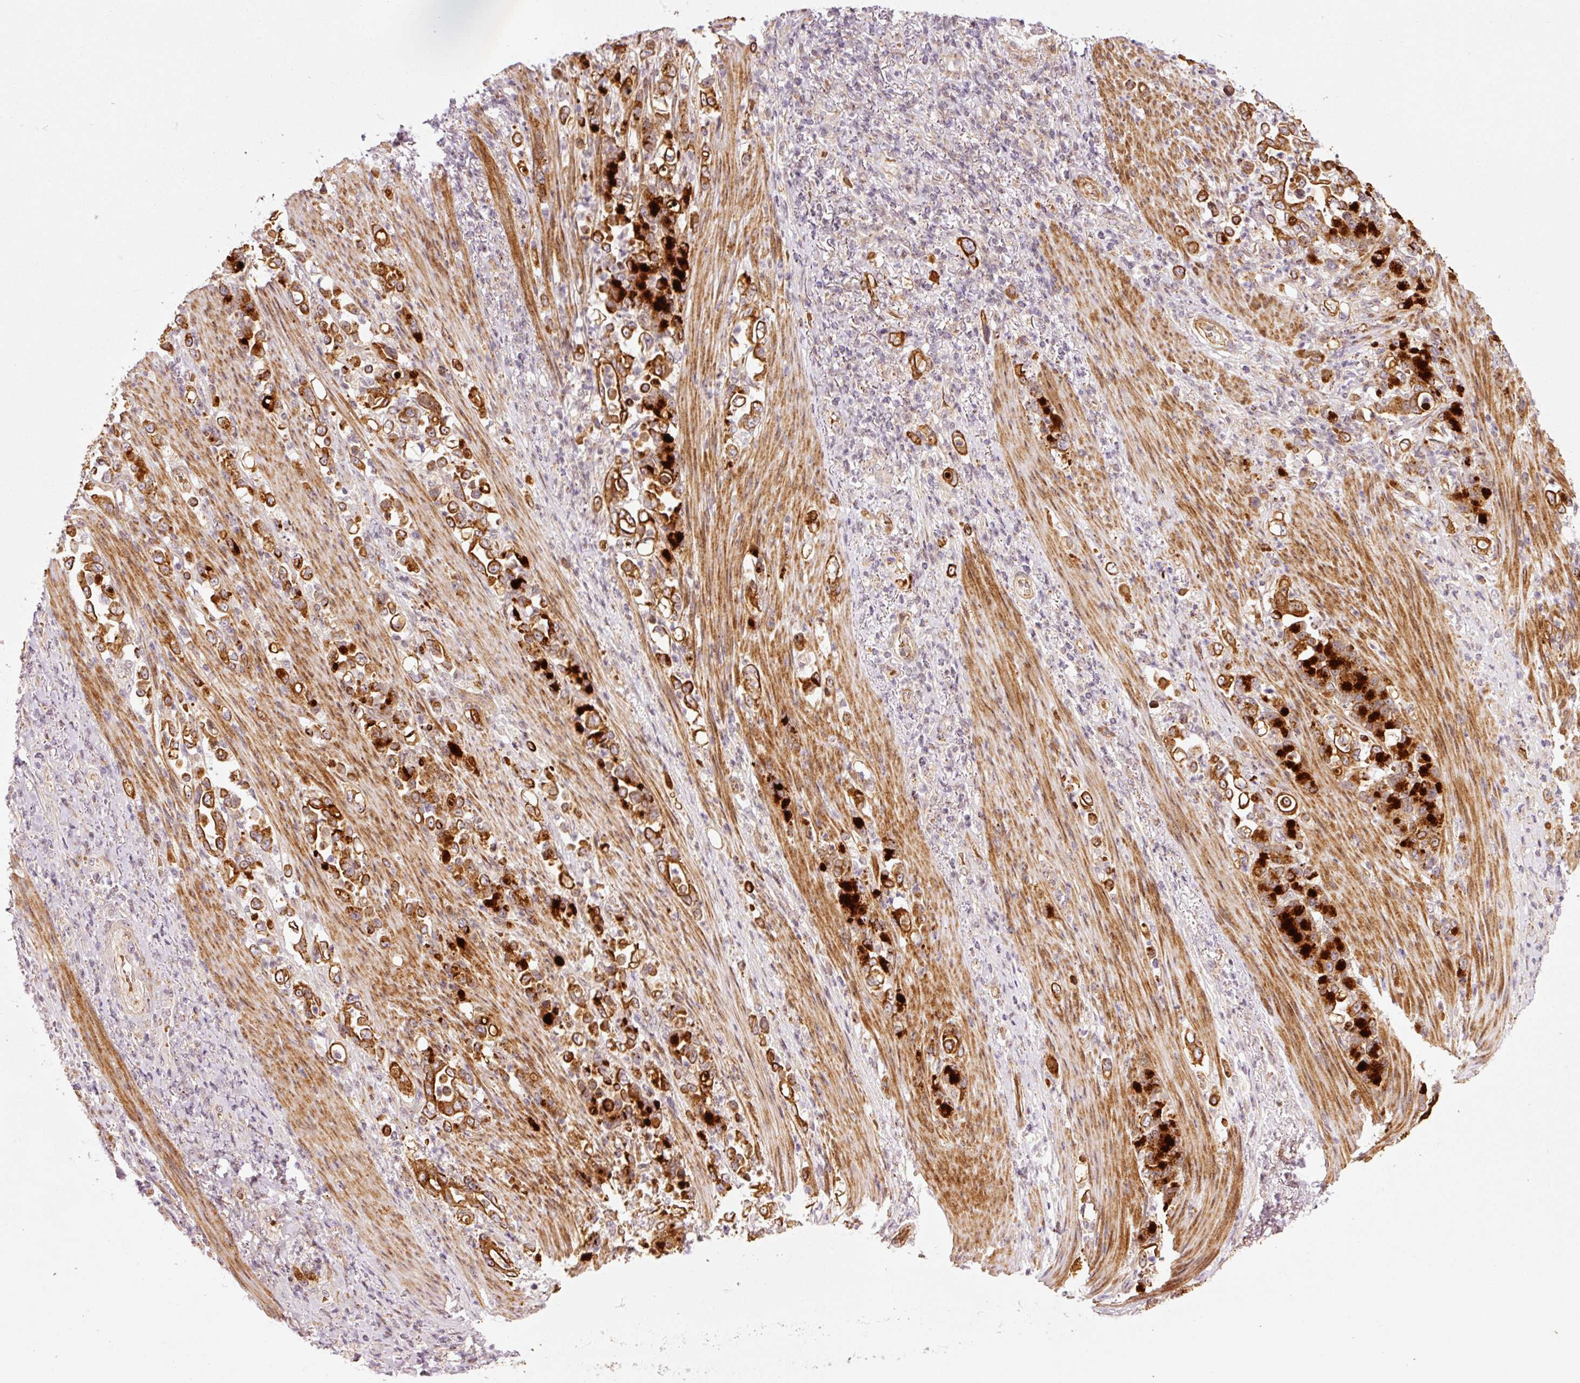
{"staining": {"intensity": "strong", "quantity": ">75%", "location": "cytoplasmic/membranous"}, "tissue": "stomach cancer", "cell_type": "Tumor cells", "image_type": "cancer", "snomed": [{"axis": "morphology", "description": "Normal tissue, NOS"}, {"axis": "morphology", "description": "Adenocarcinoma, NOS"}, {"axis": "topography", "description": "Stomach"}], "caption": "Immunohistochemical staining of human stomach cancer (adenocarcinoma) reveals high levels of strong cytoplasmic/membranous expression in about >75% of tumor cells. (DAB (3,3'-diaminobenzidine) = brown stain, brightfield microscopy at high magnification).", "gene": "ANKRD20A1", "patient": {"sex": "female", "age": 79}}